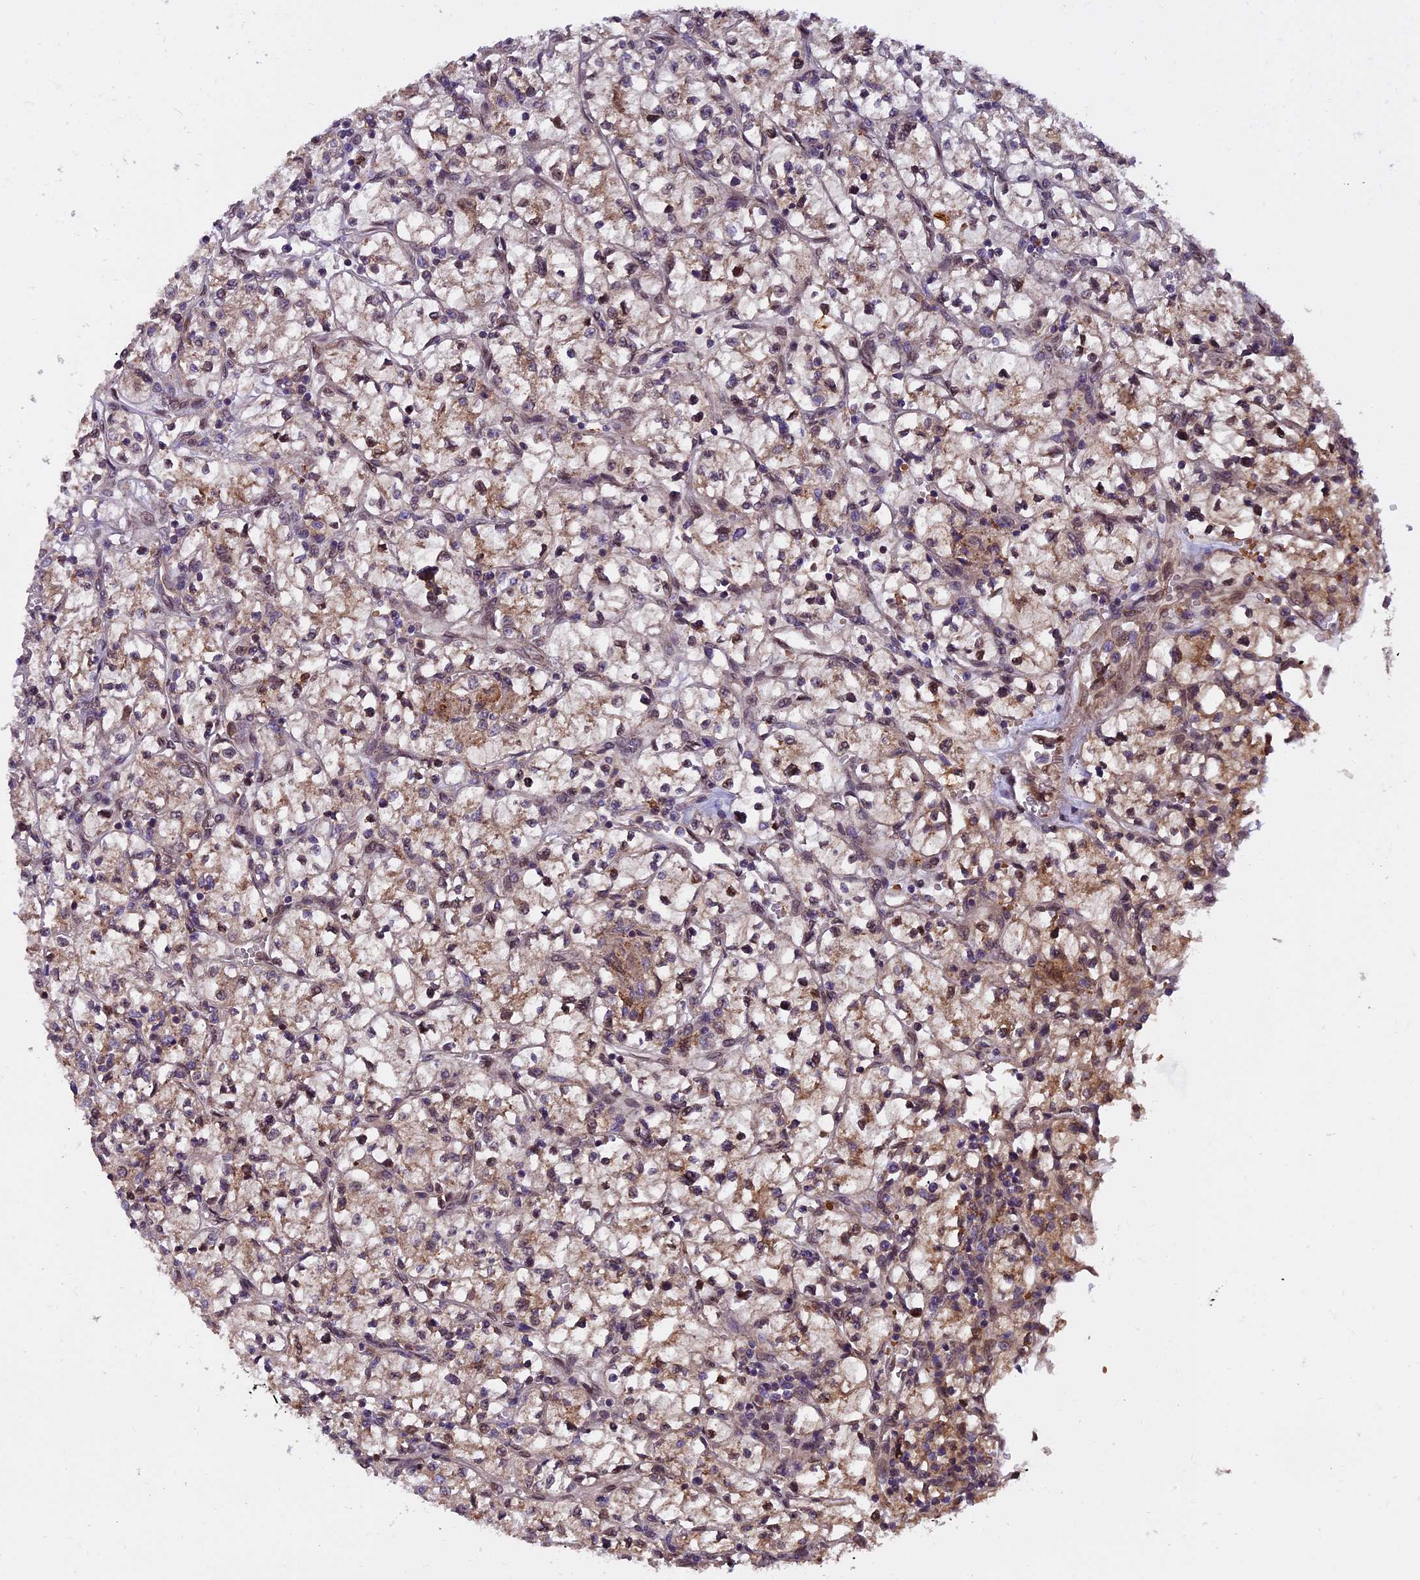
{"staining": {"intensity": "moderate", "quantity": "25%-75%", "location": "cytoplasmic/membranous"}, "tissue": "renal cancer", "cell_type": "Tumor cells", "image_type": "cancer", "snomed": [{"axis": "morphology", "description": "Adenocarcinoma, NOS"}, {"axis": "topography", "description": "Kidney"}], "caption": "Immunohistochemistry (IHC) of renal cancer shows medium levels of moderate cytoplasmic/membranous positivity in approximately 25%-75% of tumor cells. (IHC, brightfield microscopy, high magnification).", "gene": "CHMP2A", "patient": {"sex": "female", "age": 64}}